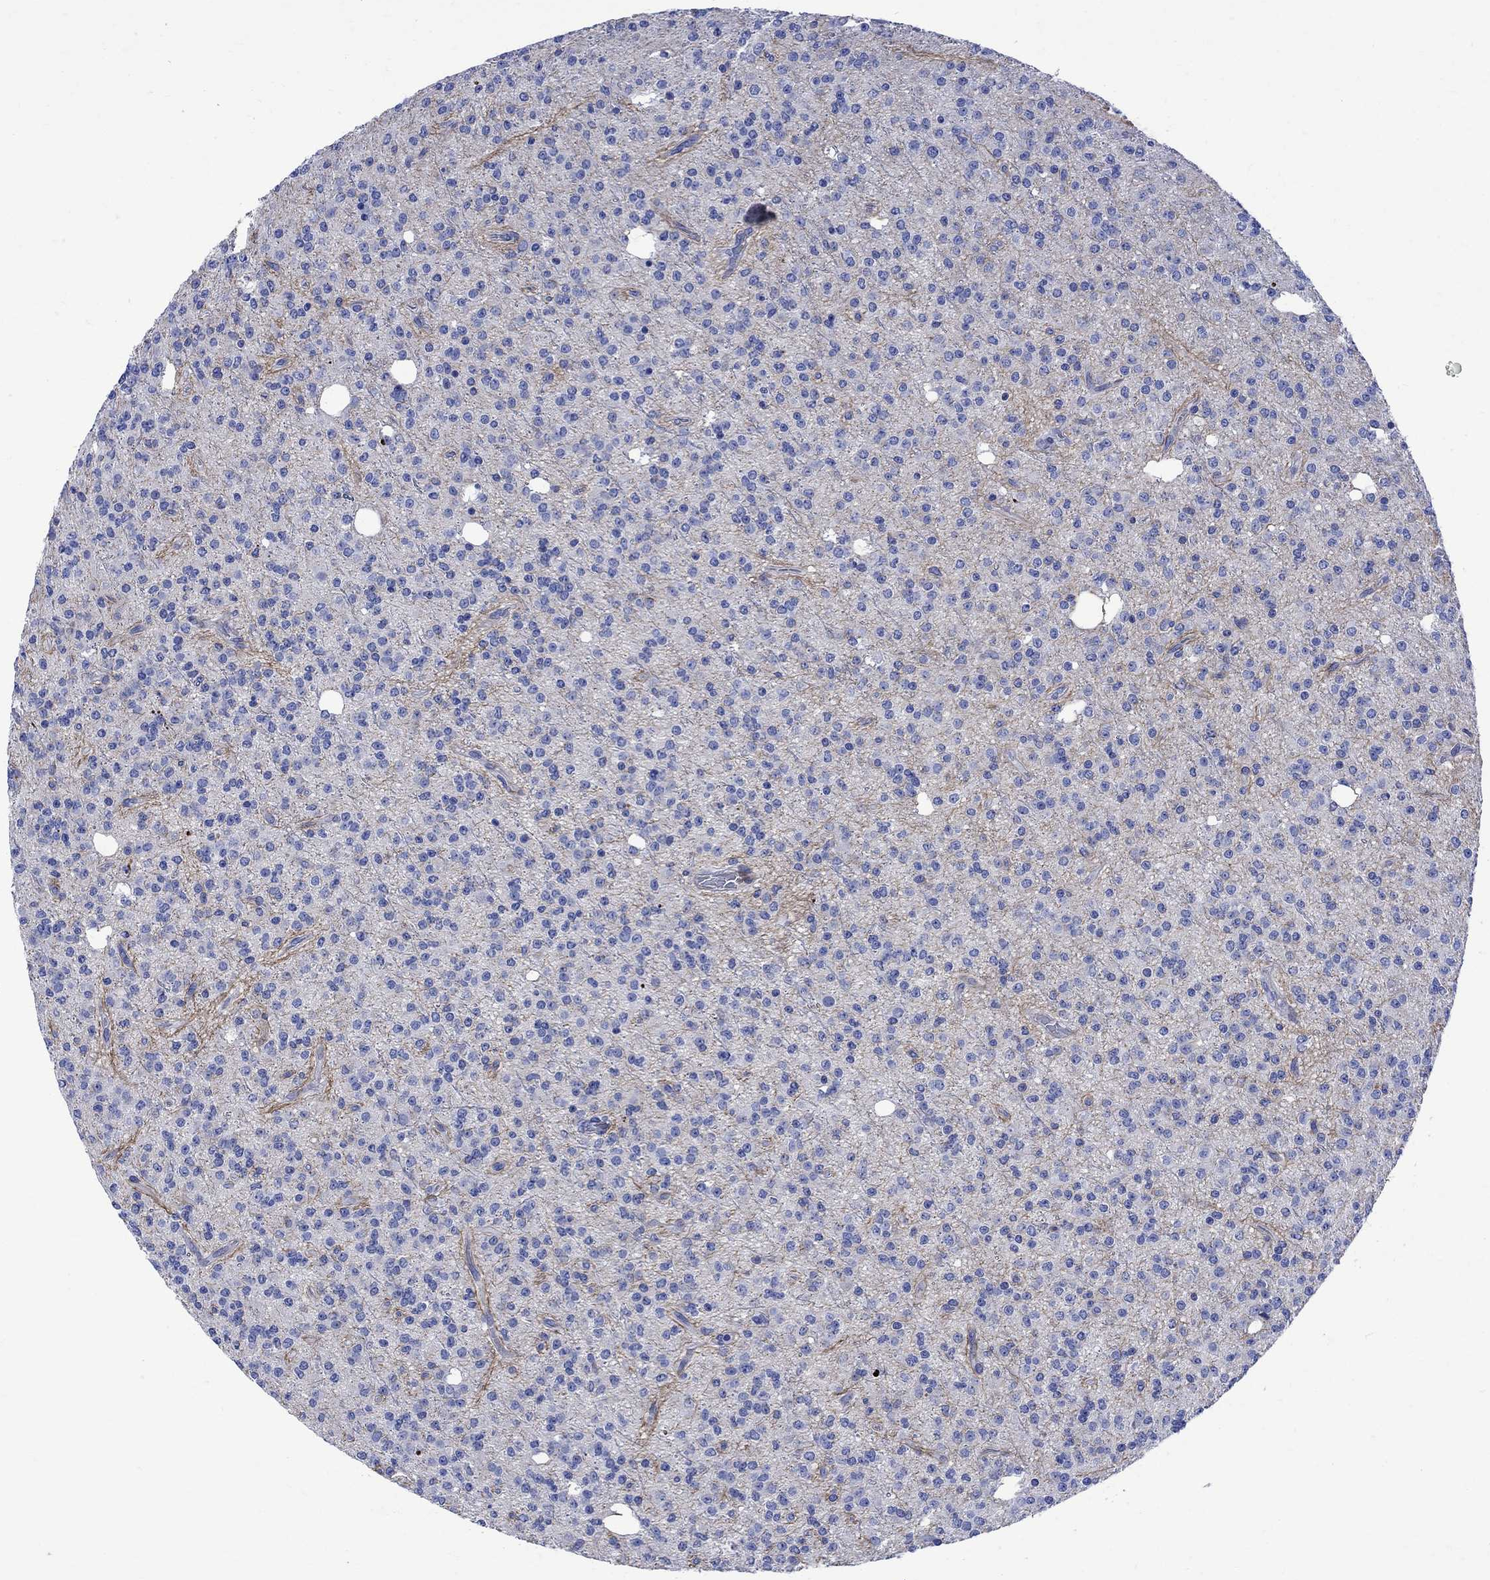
{"staining": {"intensity": "negative", "quantity": "none", "location": "none"}, "tissue": "glioma", "cell_type": "Tumor cells", "image_type": "cancer", "snomed": [{"axis": "morphology", "description": "Glioma, malignant, Low grade"}, {"axis": "topography", "description": "Brain"}], "caption": "Tumor cells are negative for protein expression in human glioma.", "gene": "PARVB", "patient": {"sex": "male", "age": 27}}